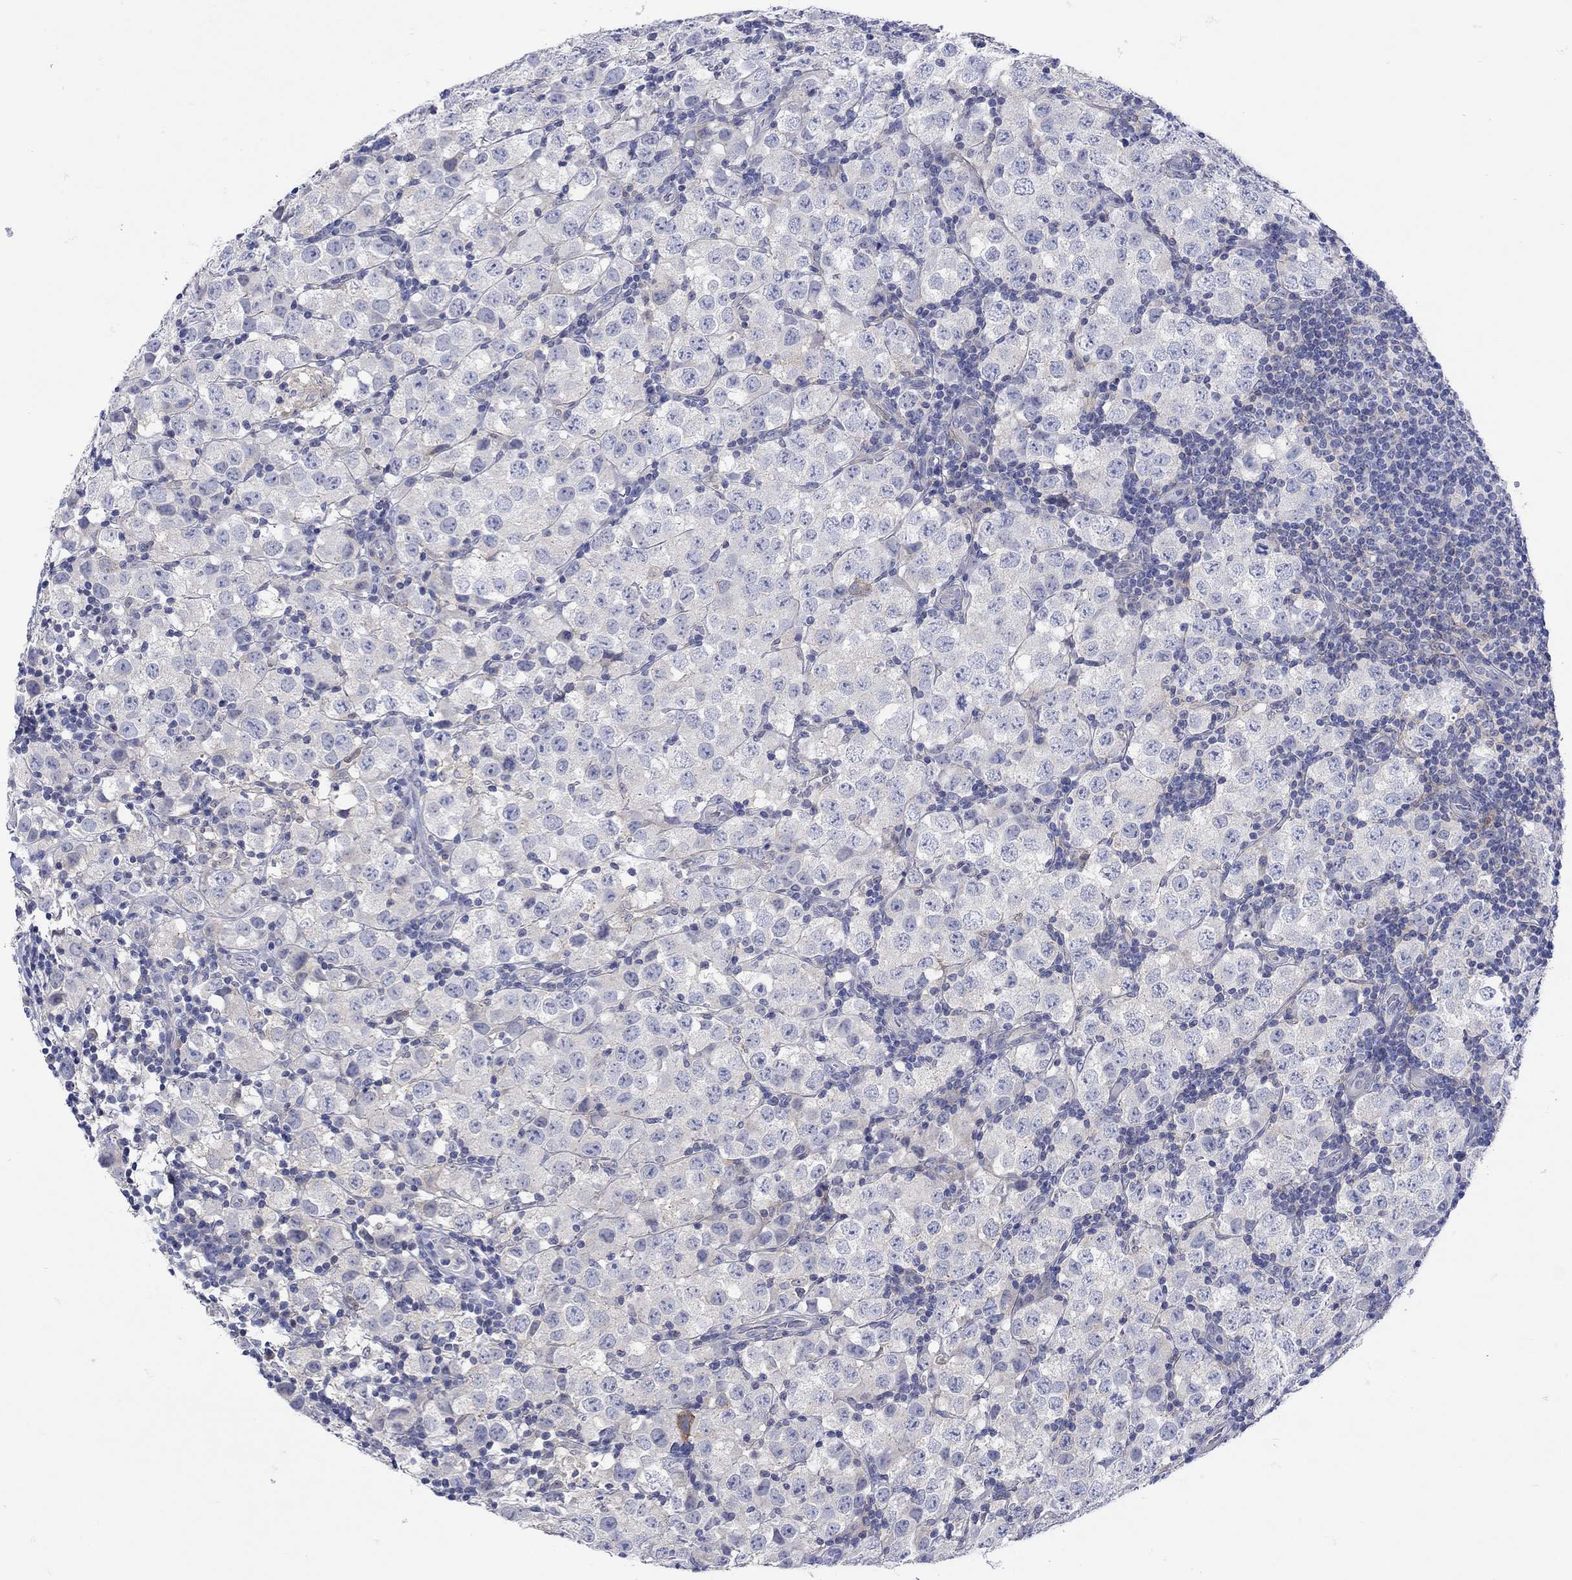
{"staining": {"intensity": "negative", "quantity": "none", "location": "none"}, "tissue": "testis cancer", "cell_type": "Tumor cells", "image_type": "cancer", "snomed": [{"axis": "morphology", "description": "Seminoma, NOS"}, {"axis": "topography", "description": "Testis"}], "caption": "There is no significant staining in tumor cells of seminoma (testis).", "gene": "MSI1", "patient": {"sex": "male", "age": 34}}